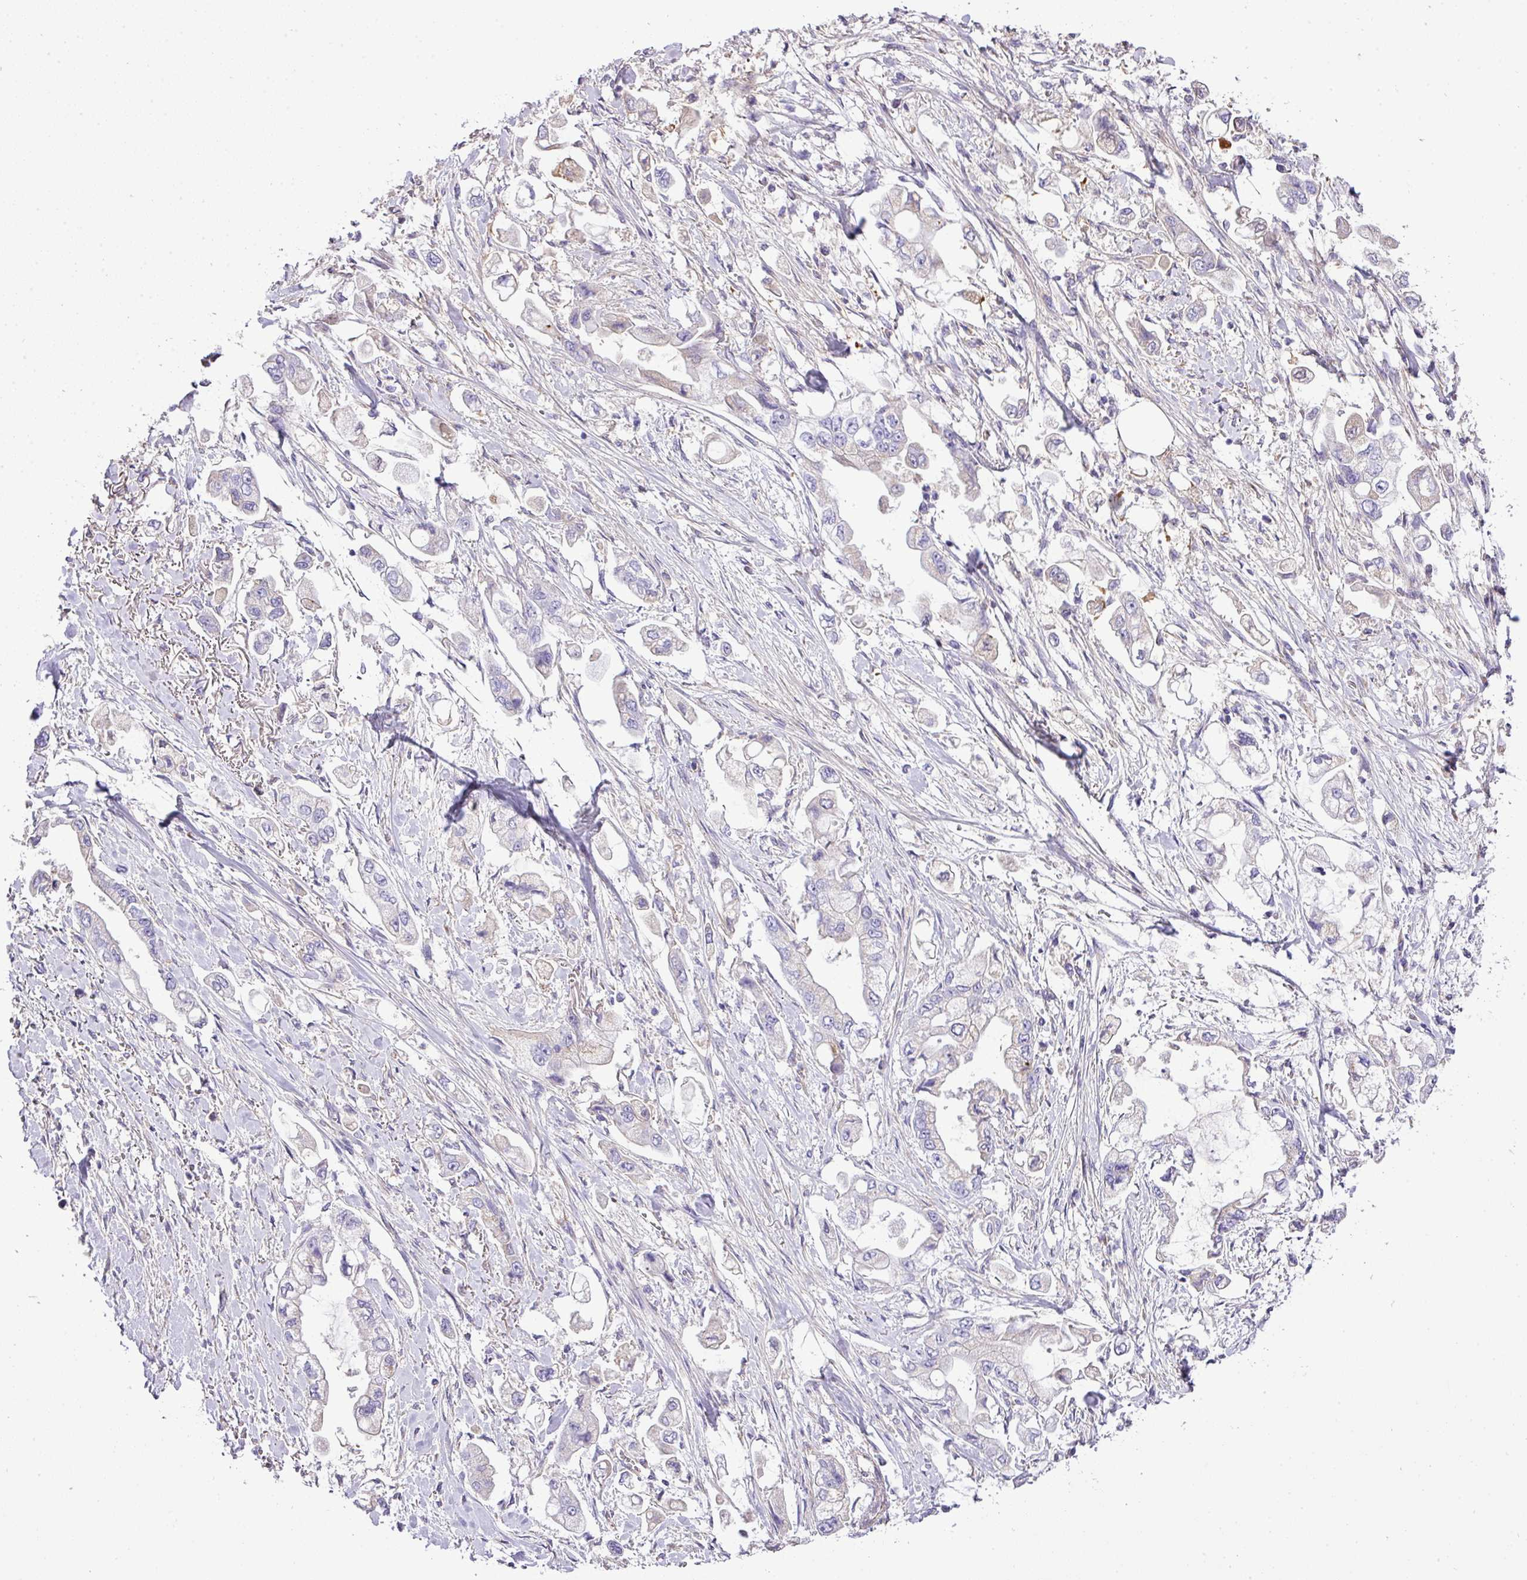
{"staining": {"intensity": "negative", "quantity": "none", "location": "none"}, "tissue": "stomach cancer", "cell_type": "Tumor cells", "image_type": "cancer", "snomed": [{"axis": "morphology", "description": "Adenocarcinoma, NOS"}, {"axis": "topography", "description": "Stomach"}], "caption": "An immunohistochemistry micrograph of stomach cancer (adenocarcinoma) is shown. There is no staining in tumor cells of stomach cancer (adenocarcinoma).", "gene": "CTXN2", "patient": {"sex": "male", "age": 62}}